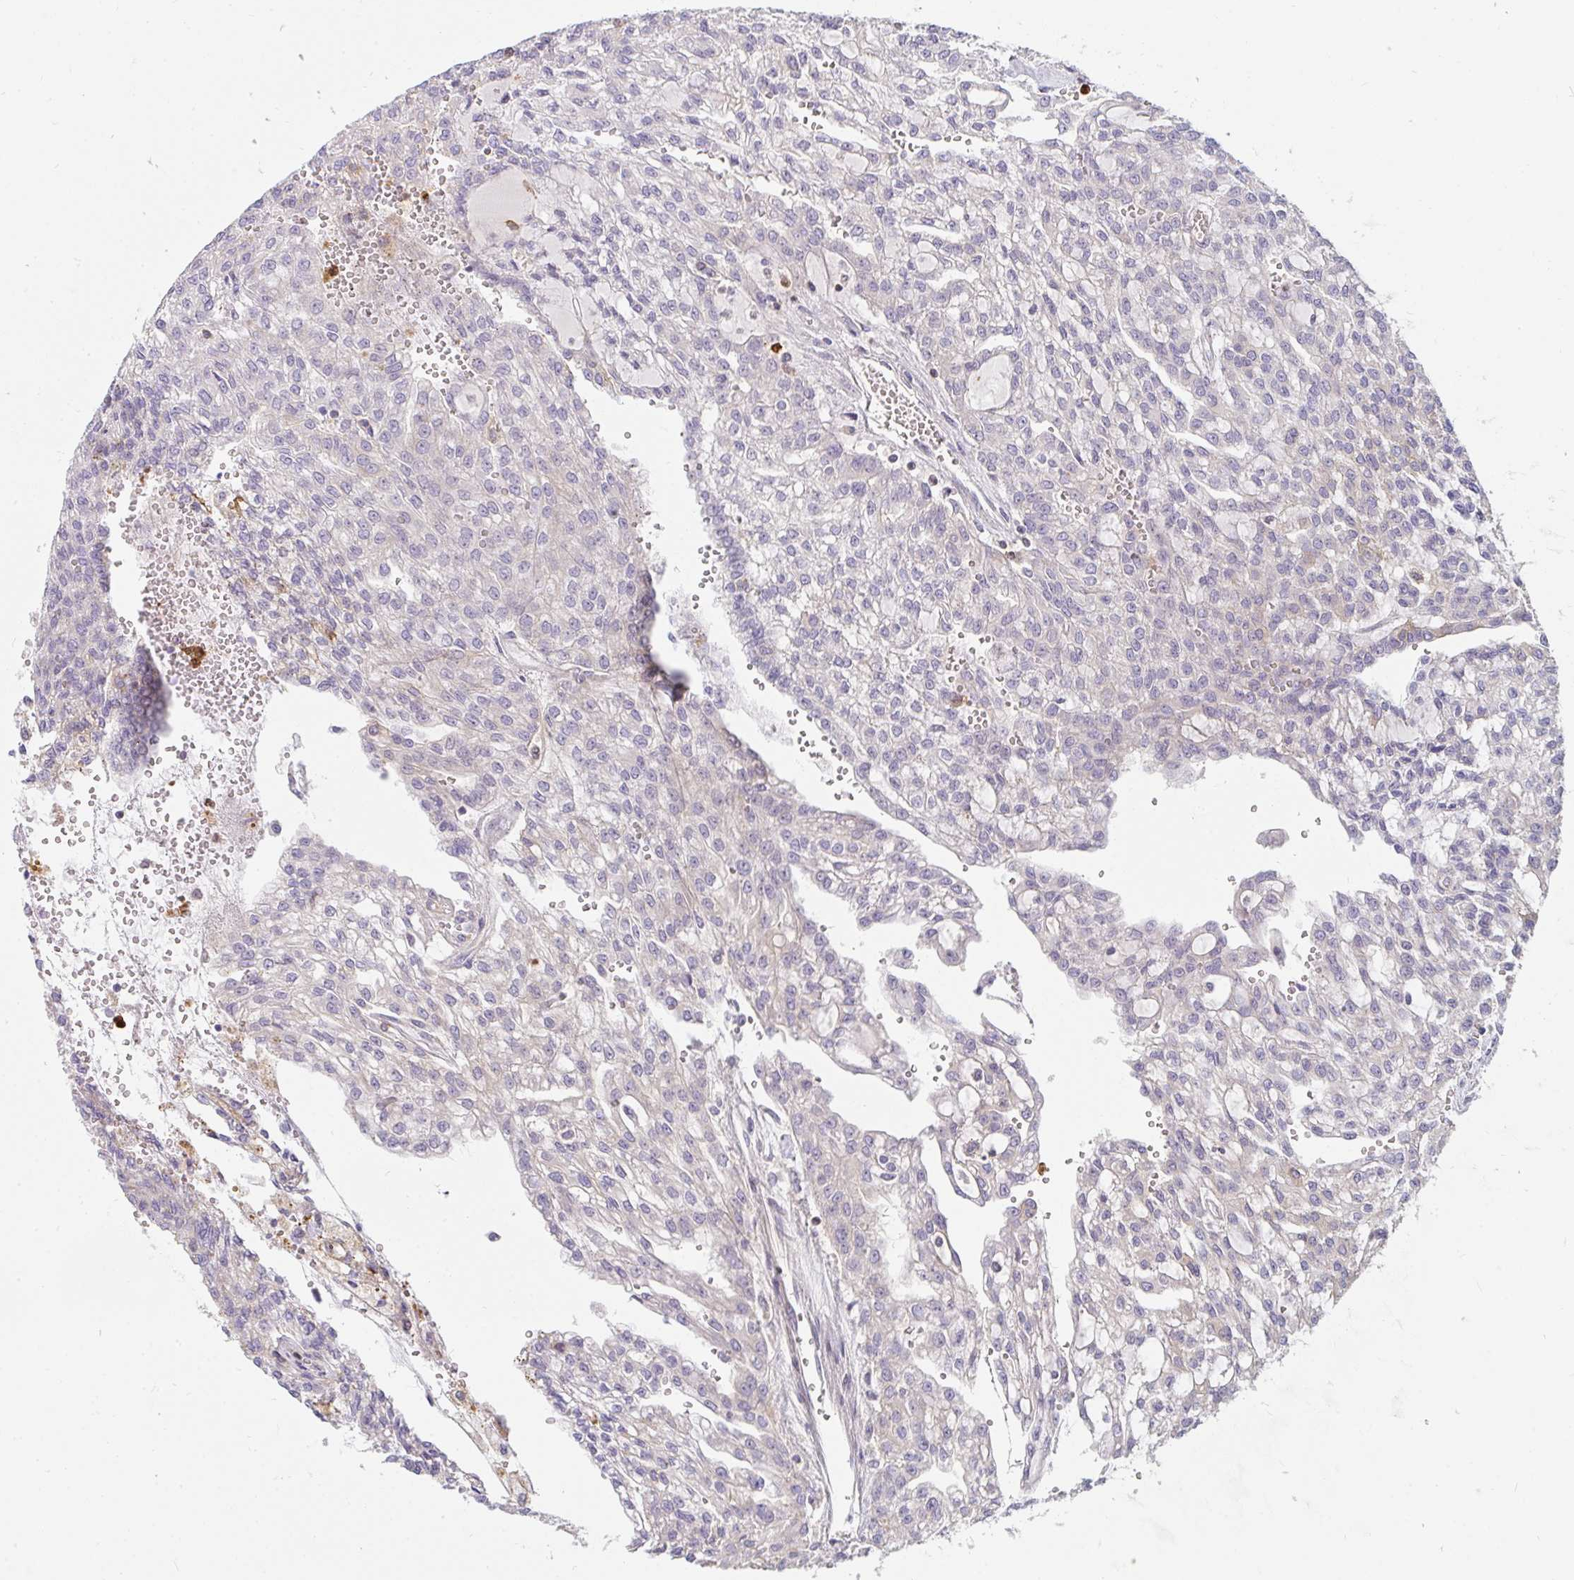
{"staining": {"intensity": "negative", "quantity": "none", "location": "none"}, "tissue": "renal cancer", "cell_type": "Tumor cells", "image_type": "cancer", "snomed": [{"axis": "morphology", "description": "Adenocarcinoma, NOS"}, {"axis": "topography", "description": "Kidney"}], "caption": "Immunohistochemistry of adenocarcinoma (renal) exhibits no expression in tumor cells.", "gene": "CSF3R", "patient": {"sex": "male", "age": 63}}